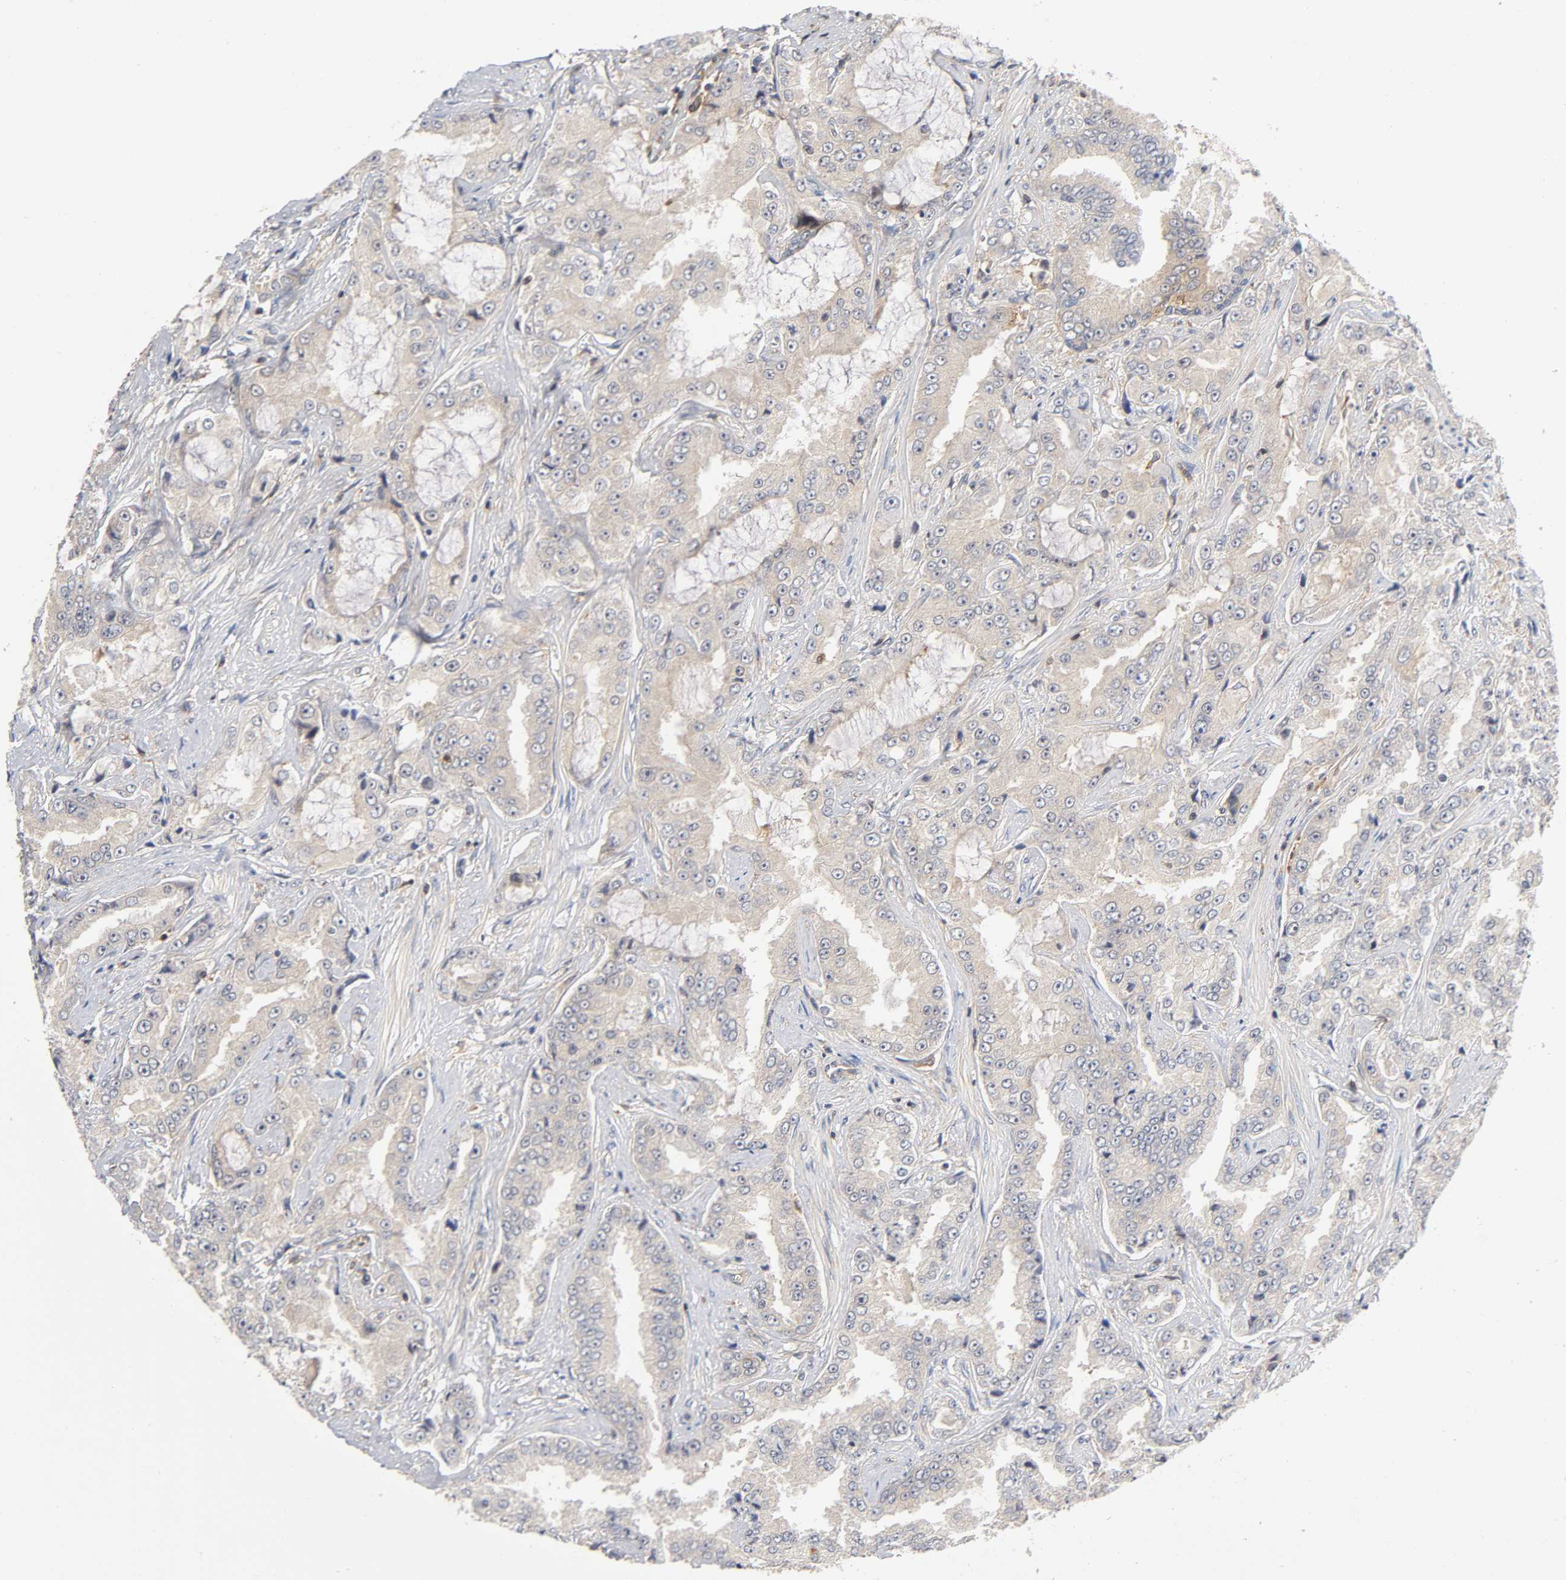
{"staining": {"intensity": "weak", "quantity": "25%-75%", "location": "cytoplasmic/membranous"}, "tissue": "prostate cancer", "cell_type": "Tumor cells", "image_type": "cancer", "snomed": [{"axis": "morphology", "description": "Adenocarcinoma, High grade"}, {"axis": "topography", "description": "Prostate"}], "caption": "Weak cytoplasmic/membranous staining for a protein is appreciated in approximately 25%-75% of tumor cells of adenocarcinoma (high-grade) (prostate) using immunohistochemistry (IHC).", "gene": "ACTR2", "patient": {"sex": "male", "age": 73}}